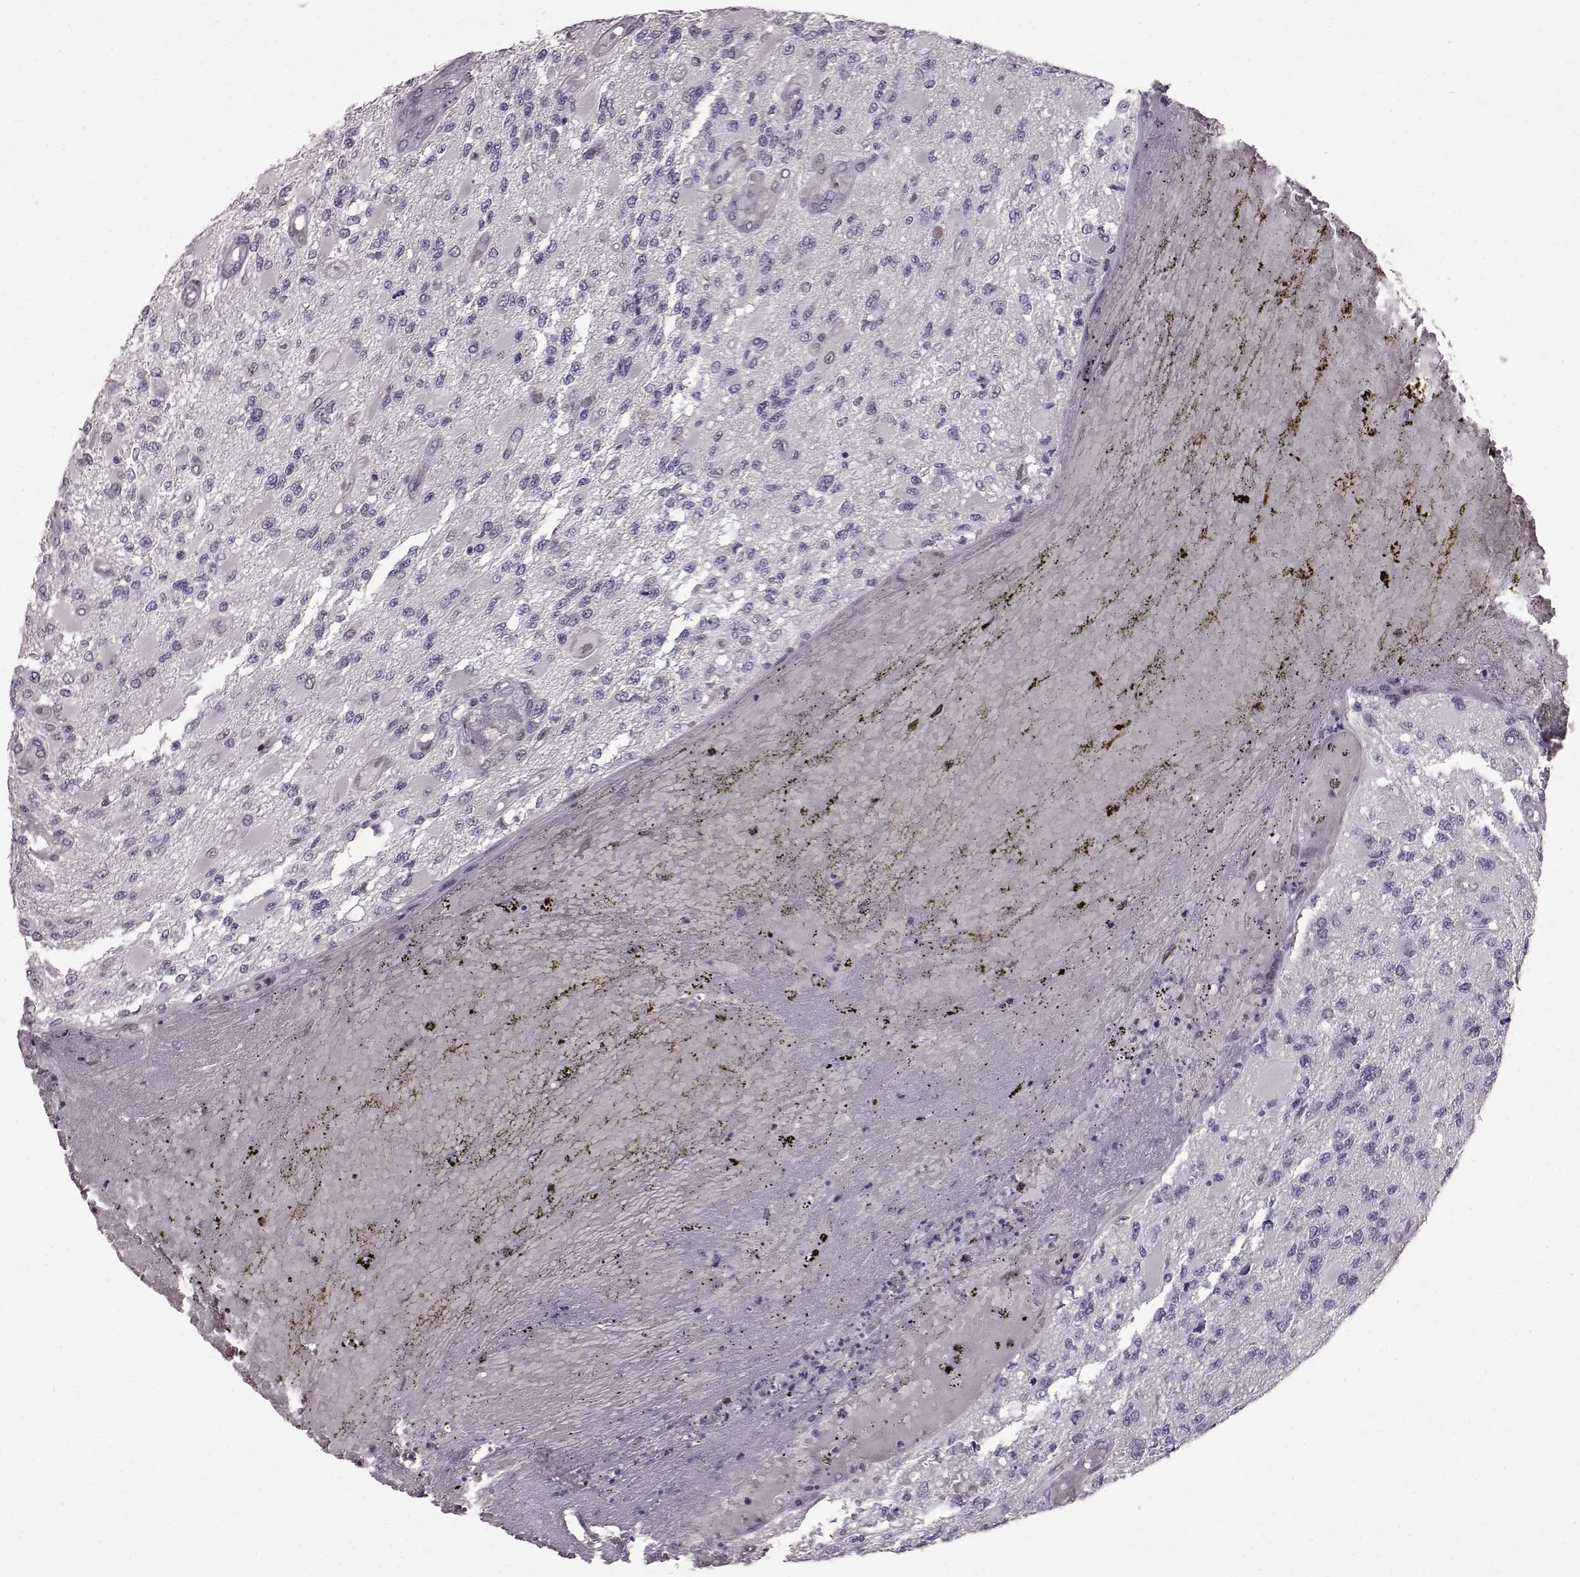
{"staining": {"intensity": "negative", "quantity": "none", "location": "none"}, "tissue": "glioma", "cell_type": "Tumor cells", "image_type": "cancer", "snomed": [{"axis": "morphology", "description": "Glioma, malignant, High grade"}, {"axis": "topography", "description": "Brain"}], "caption": "Immunohistochemical staining of malignant glioma (high-grade) displays no significant staining in tumor cells.", "gene": "TCHHL1", "patient": {"sex": "female", "age": 63}}